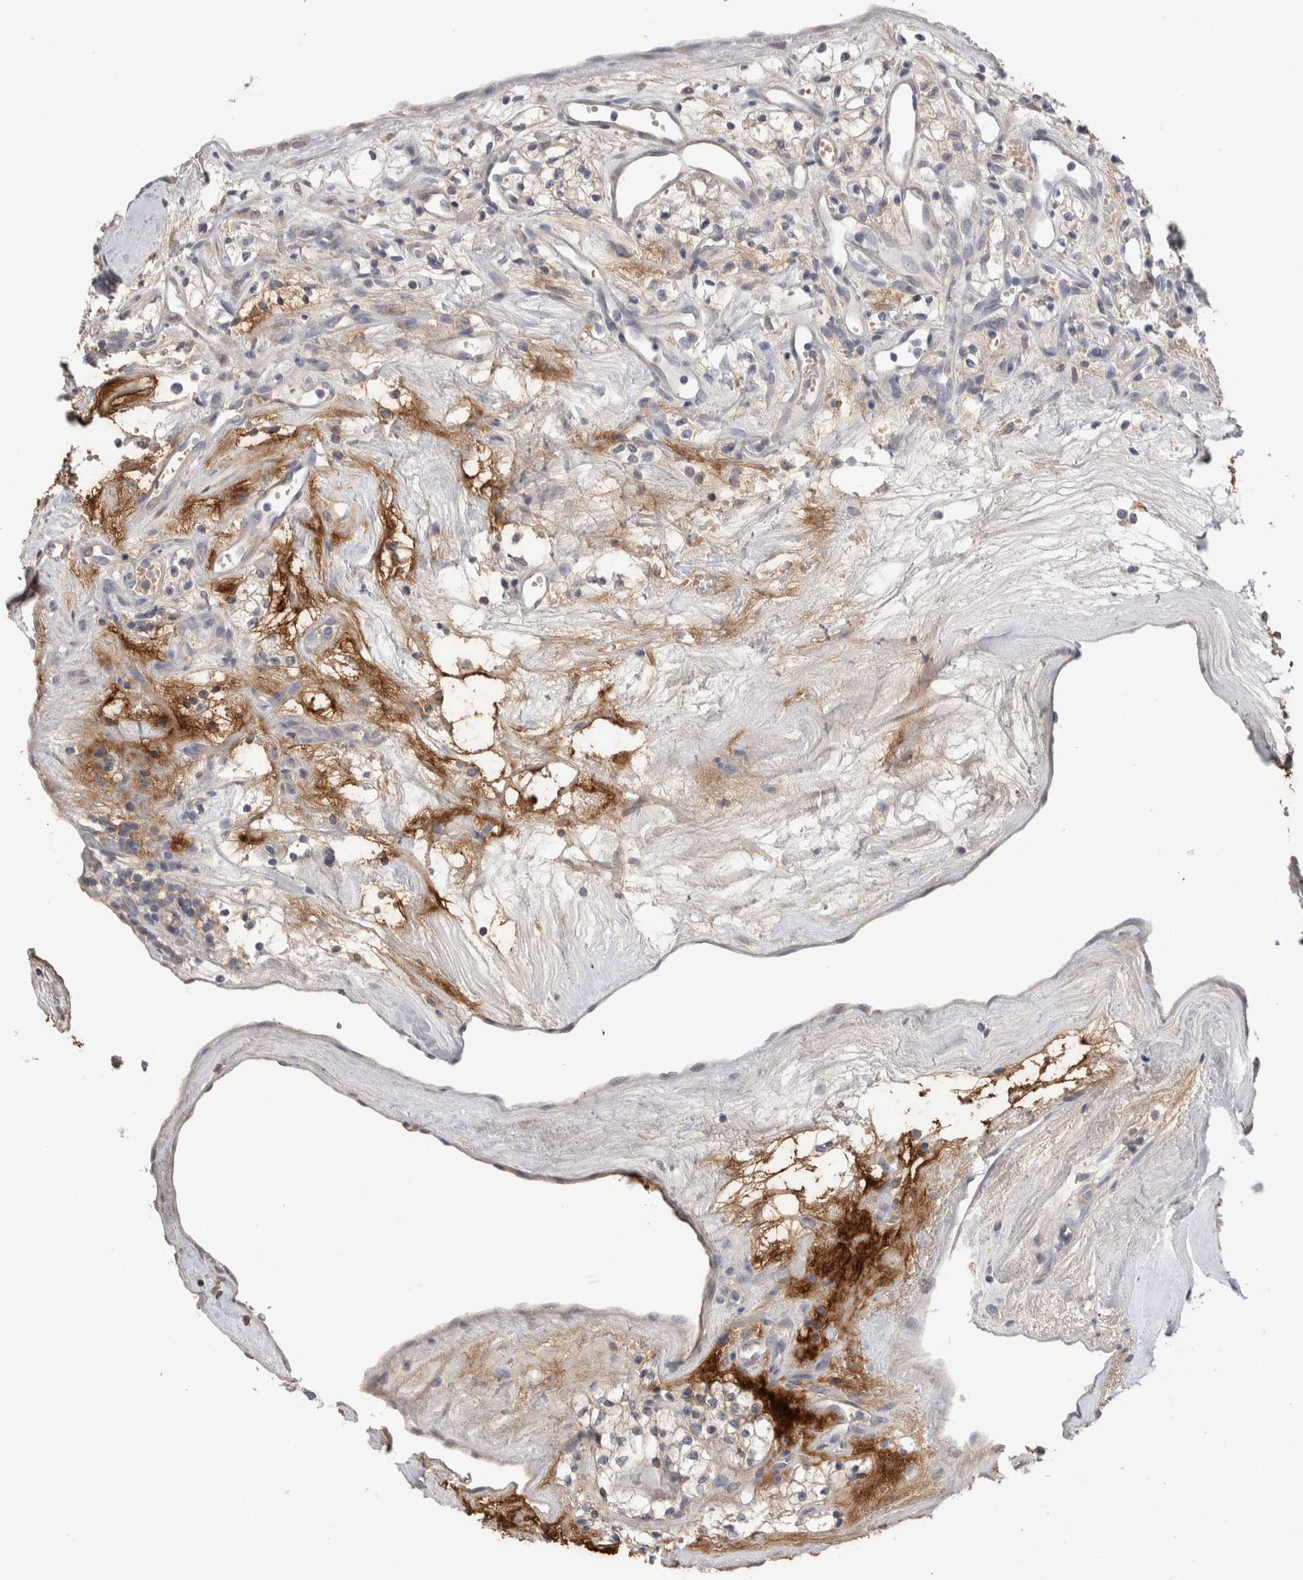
{"staining": {"intensity": "weak", "quantity": "<25%", "location": "cytoplasmic/membranous"}, "tissue": "renal cancer", "cell_type": "Tumor cells", "image_type": "cancer", "snomed": [{"axis": "morphology", "description": "Adenocarcinoma, NOS"}, {"axis": "topography", "description": "Kidney"}], "caption": "IHC image of human renal adenocarcinoma stained for a protein (brown), which displays no expression in tumor cells.", "gene": "PPP3CC", "patient": {"sex": "male", "age": 59}}